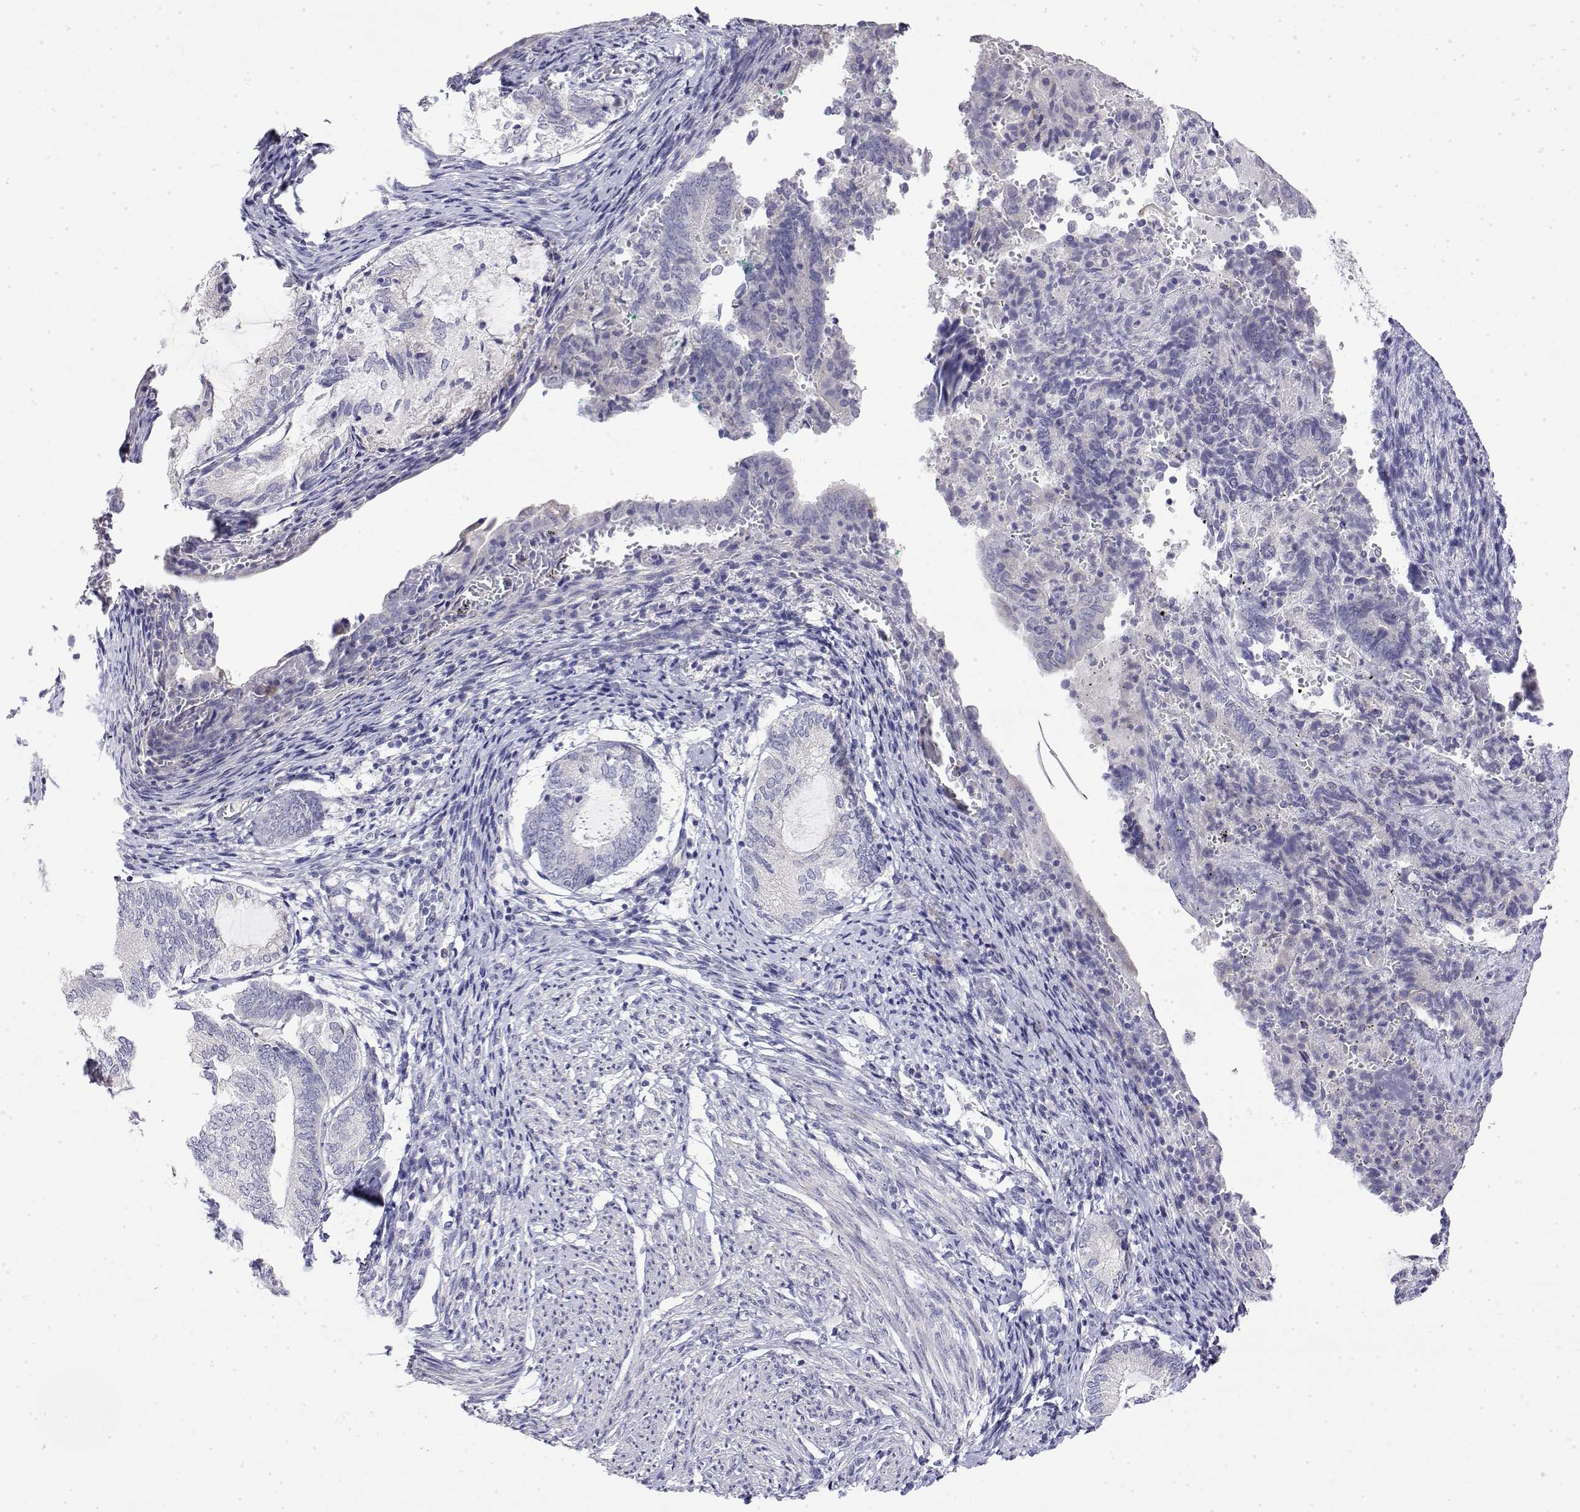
{"staining": {"intensity": "negative", "quantity": "none", "location": "none"}, "tissue": "endometrium", "cell_type": "Cells in endometrial stroma", "image_type": "normal", "snomed": [{"axis": "morphology", "description": "Normal tissue, NOS"}, {"axis": "topography", "description": "Endometrium"}], "caption": "Immunohistochemistry (IHC) photomicrograph of benign endometrium: human endometrium stained with DAB displays no significant protein expression in cells in endometrial stroma.", "gene": "LY6D", "patient": {"sex": "female", "age": 50}}